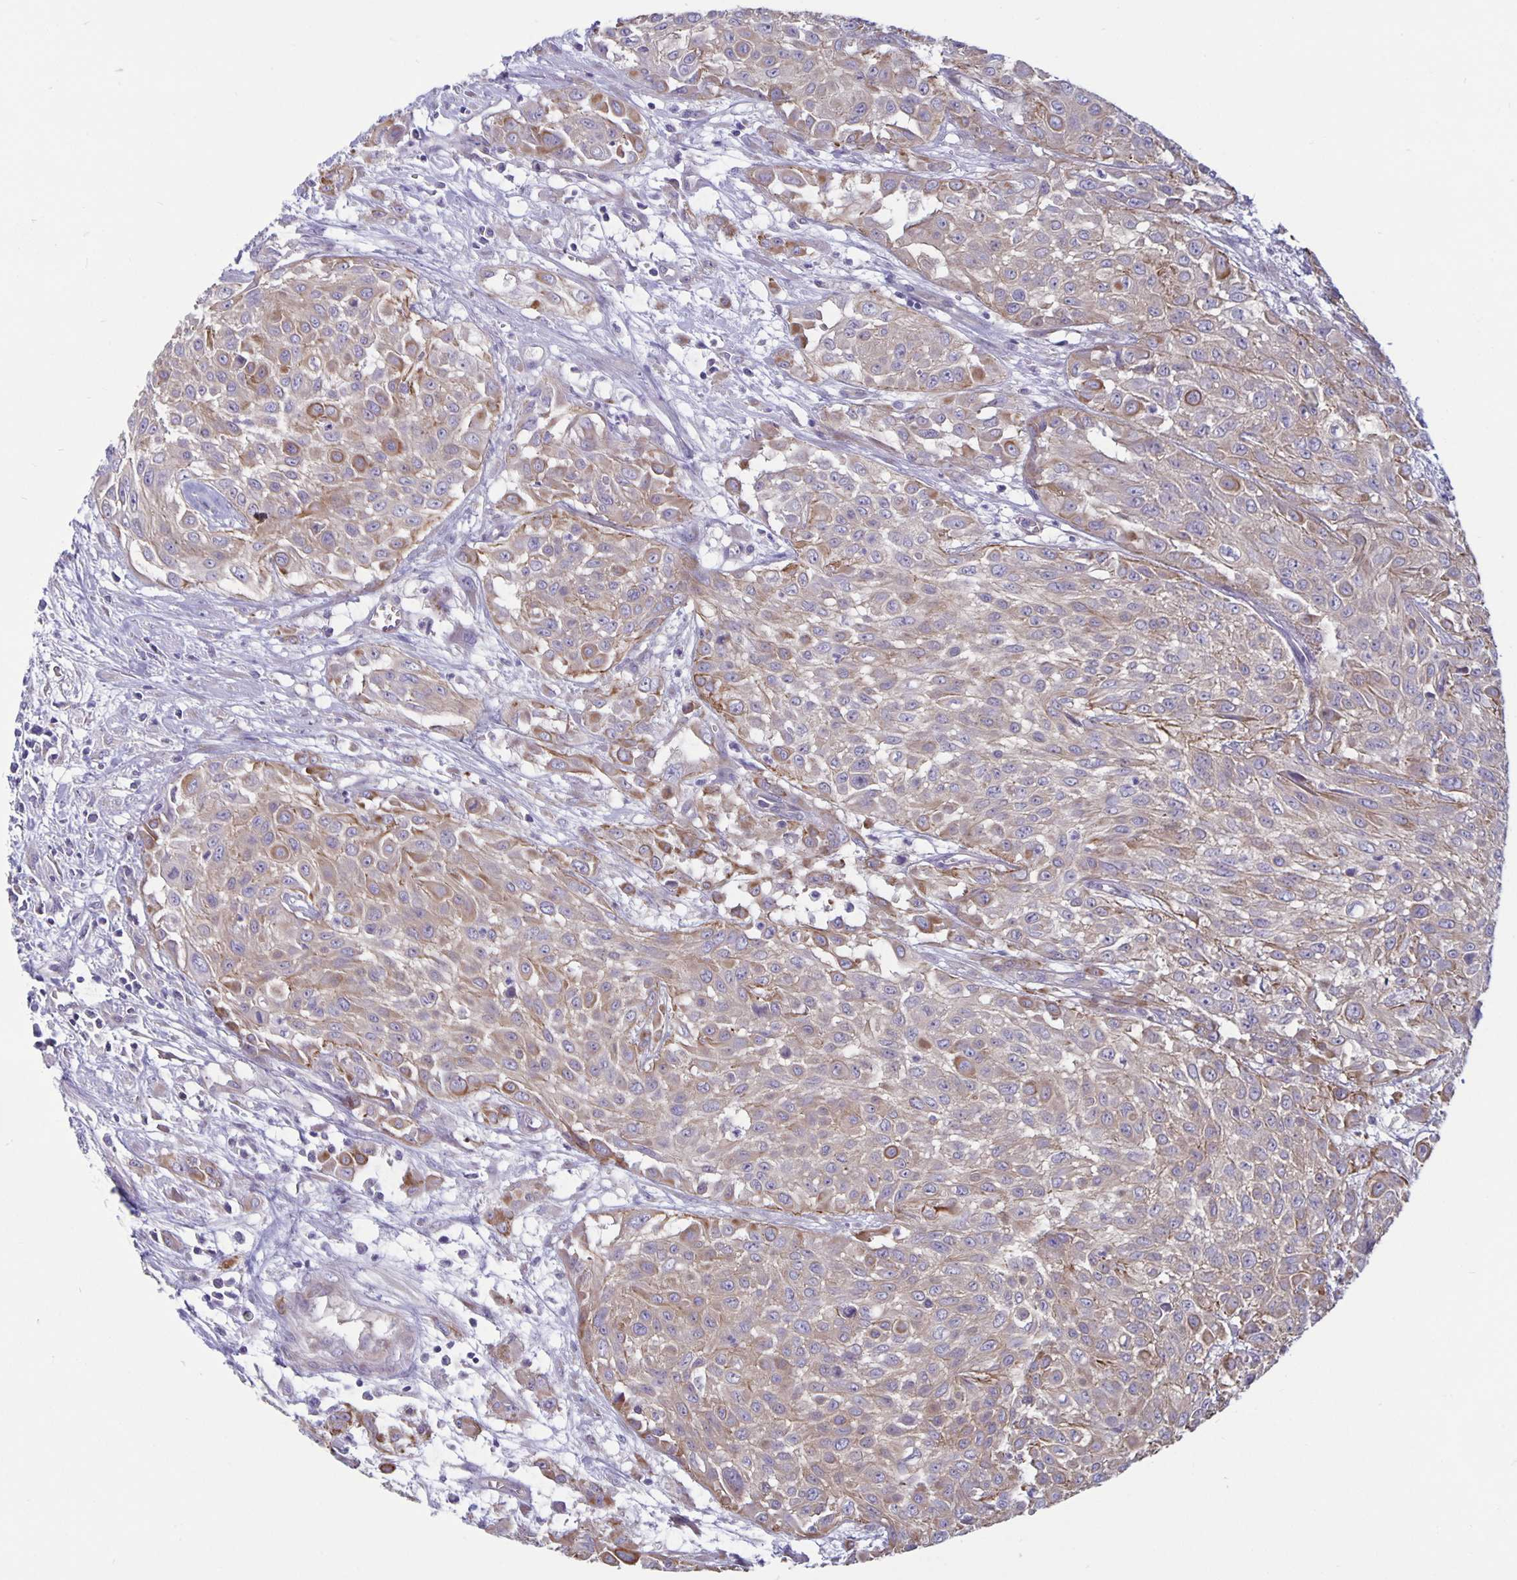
{"staining": {"intensity": "weak", "quantity": "25%-75%", "location": "cytoplasmic/membranous"}, "tissue": "urothelial cancer", "cell_type": "Tumor cells", "image_type": "cancer", "snomed": [{"axis": "morphology", "description": "Urothelial carcinoma, High grade"}, {"axis": "topography", "description": "Urinary bladder"}], "caption": "Urothelial cancer stained for a protein exhibits weak cytoplasmic/membranous positivity in tumor cells. Nuclei are stained in blue.", "gene": "PLCB3", "patient": {"sex": "male", "age": 57}}